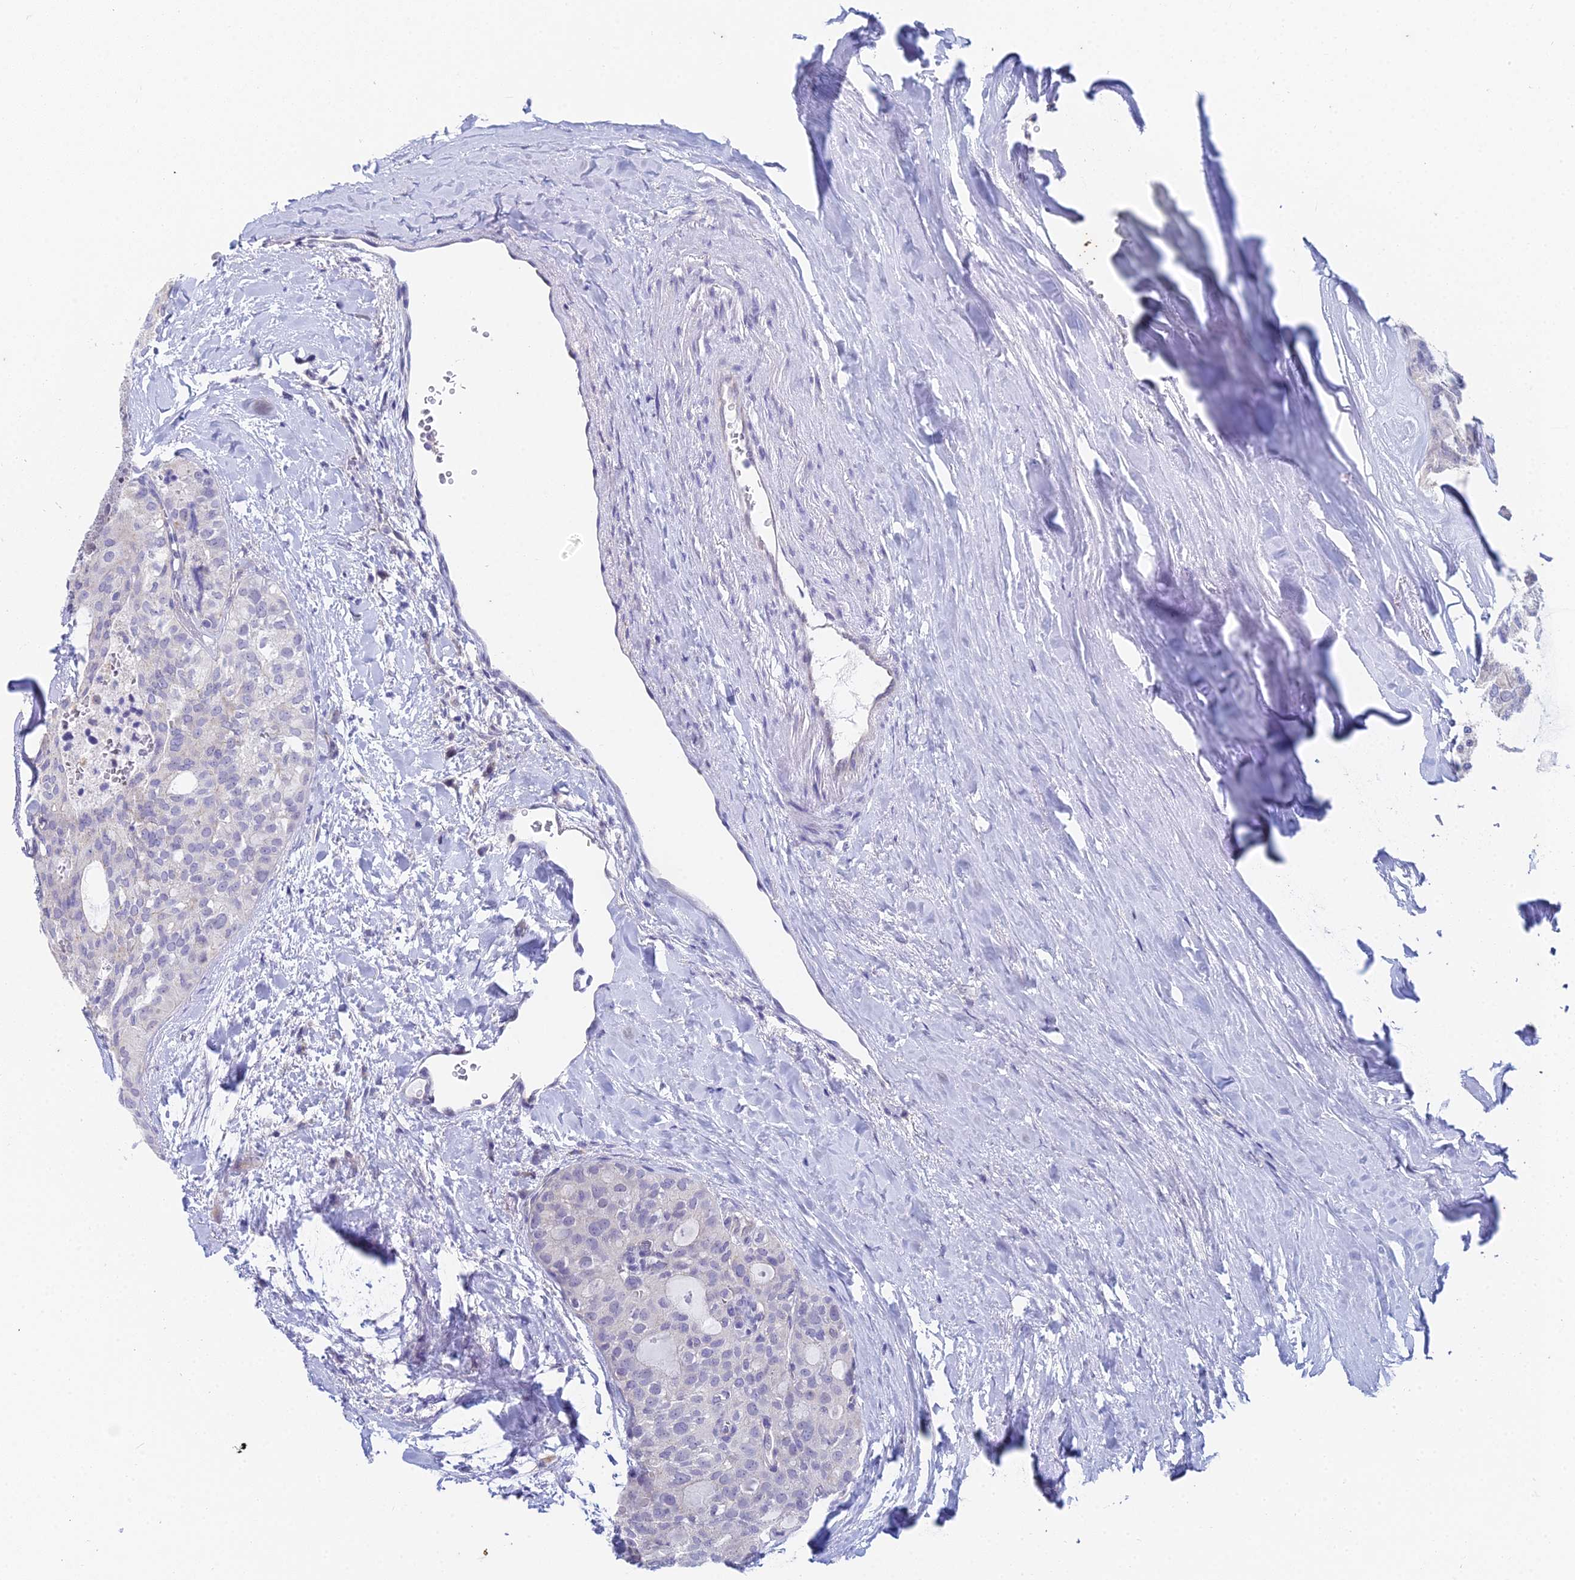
{"staining": {"intensity": "negative", "quantity": "none", "location": "none"}, "tissue": "thyroid cancer", "cell_type": "Tumor cells", "image_type": "cancer", "snomed": [{"axis": "morphology", "description": "Follicular adenoma carcinoma, NOS"}, {"axis": "topography", "description": "Thyroid gland"}], "caption": "The micrograph shows no staining of tumor cells in thyroid follicular adenoma carcinoma. (DAB IHC visualized using brightfield microscopy, high magnification).", "gene": "EEF2KMT", "patient": {"sex": "male", "age": 75}}